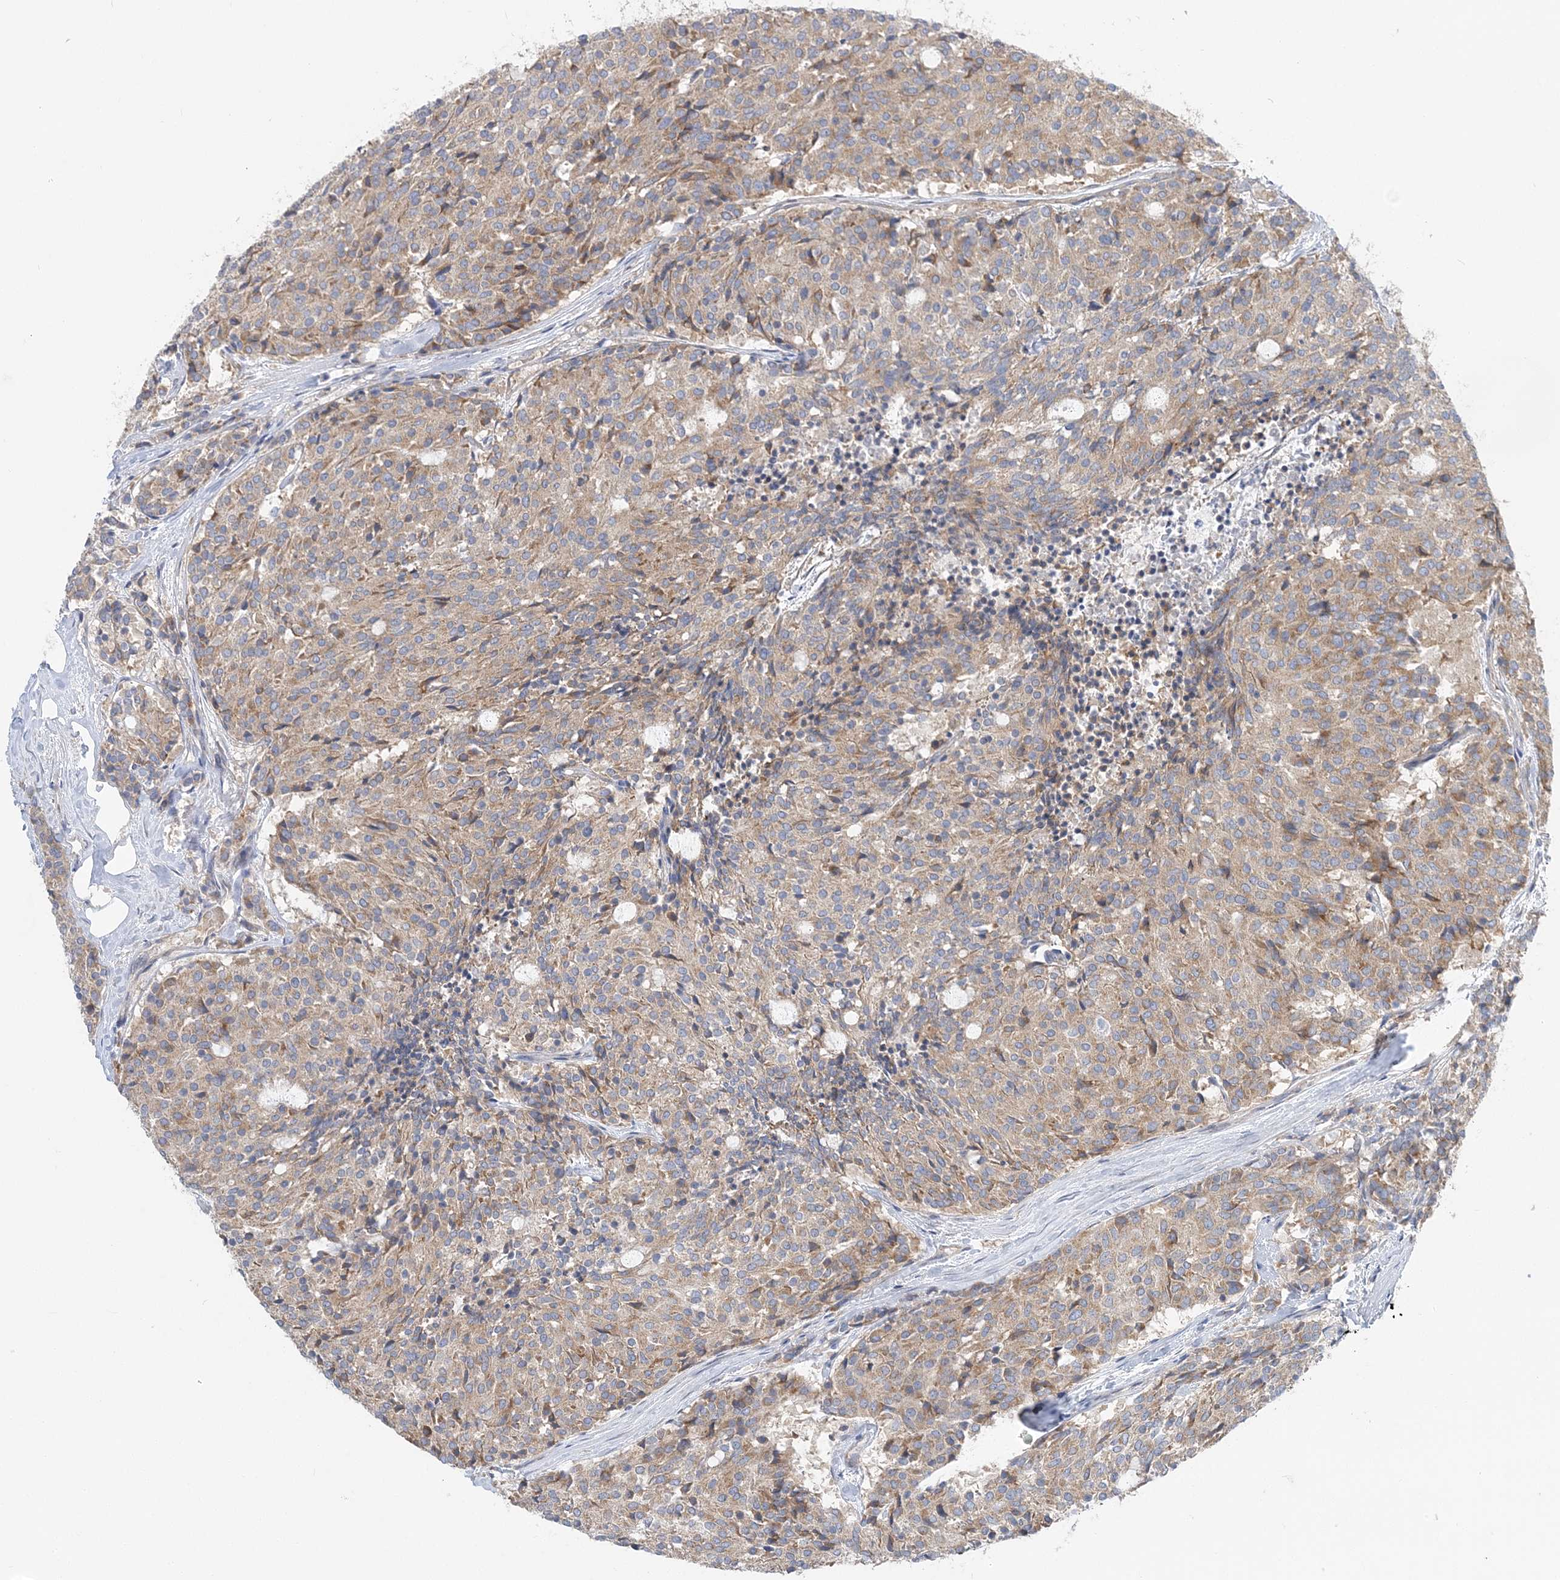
{"staining": {"intensity": "weak", "quantity": "<25%", "location": "cytoplasmic/membranous"}, "tissue": "carcinoid", "cell_type": "Tumor cells", "image_type": "cancer", "snomed": [{"axis": "morphology", "description": "Carcinoid, malignant, NOS"}, {"axis": "topography", "description": "Pancreas"}], "caption": "IHC of human carcinoid exhibits no expression in tumor cells.", "gene": "FAM114A2", "patient": {"sex": "female", "age": 54}}